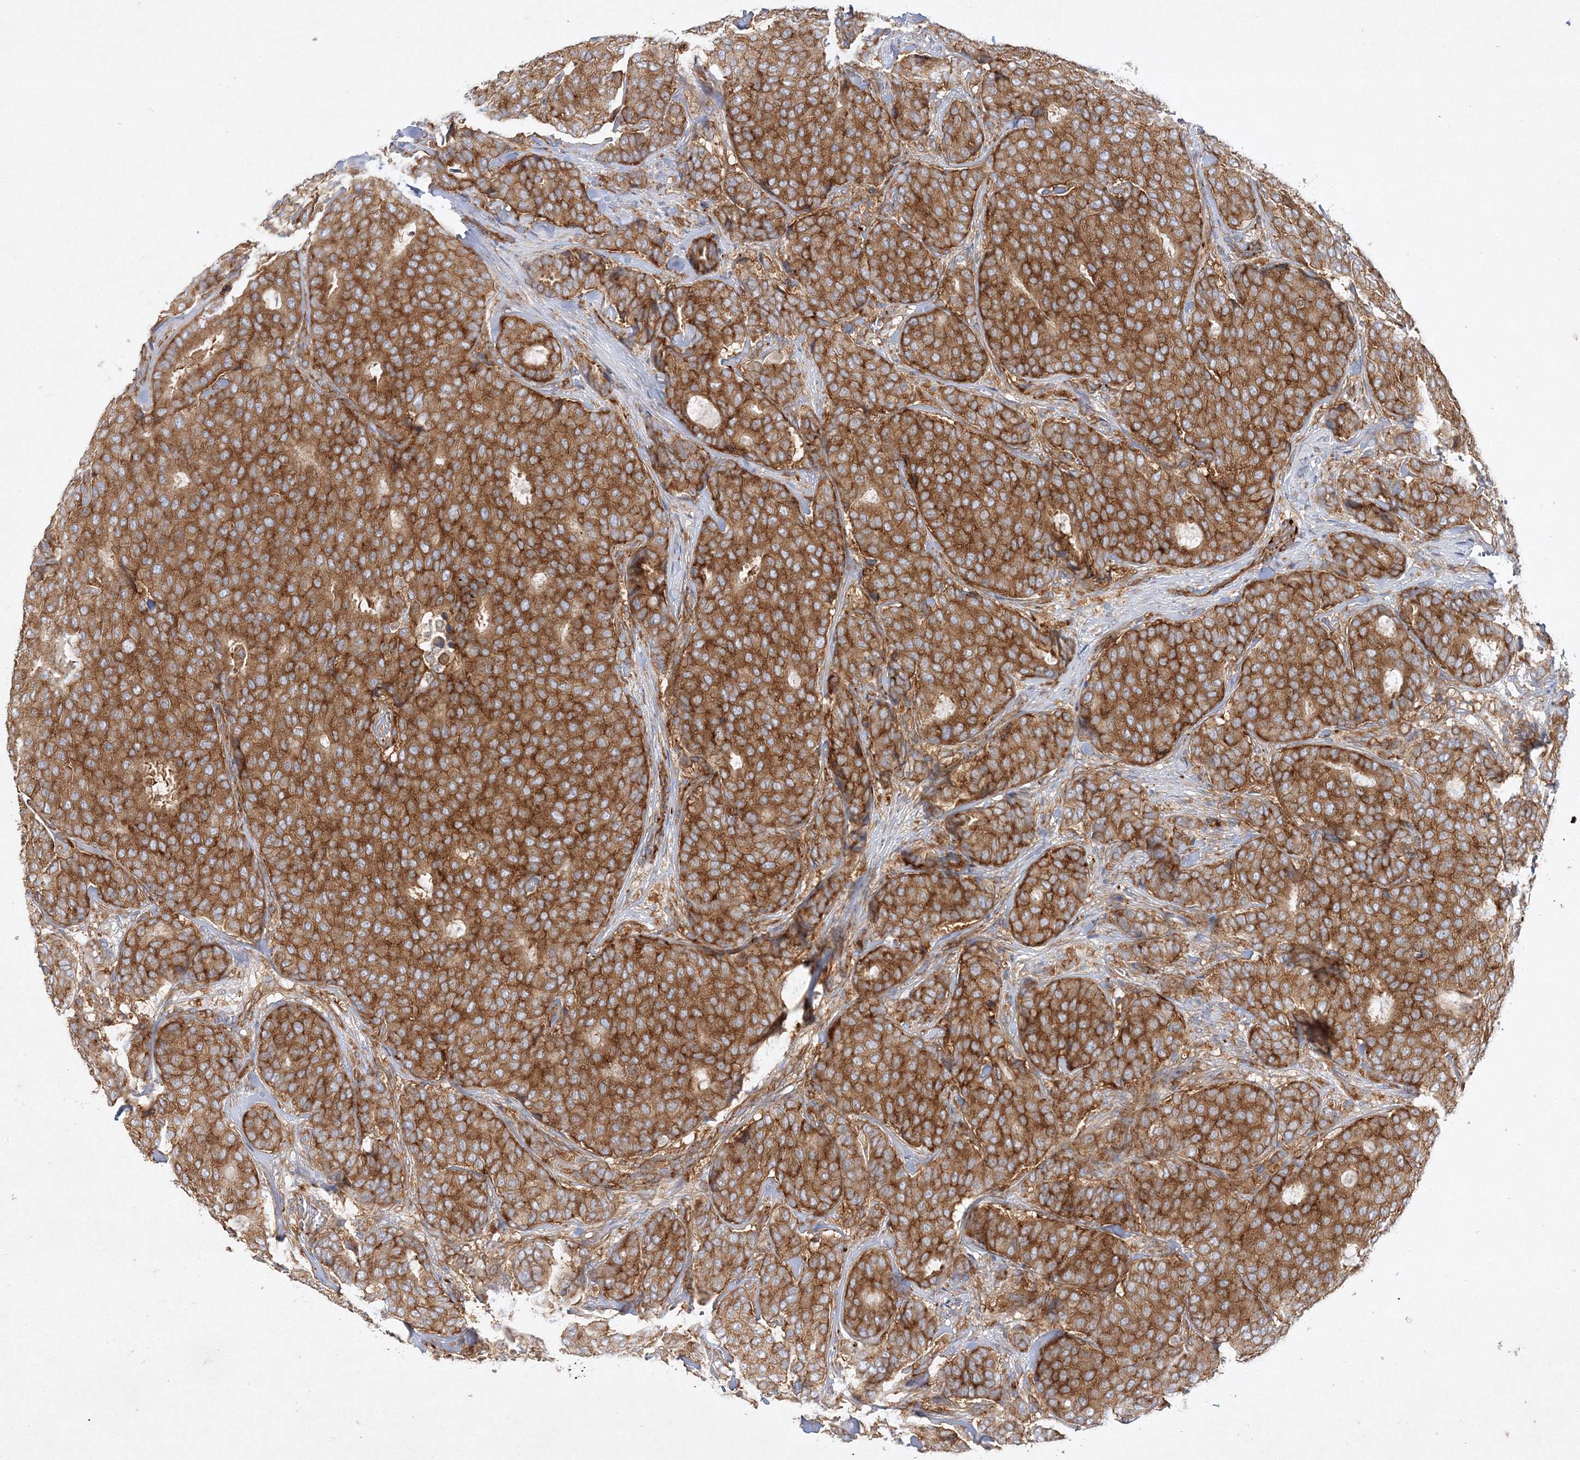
{"staining": {"intensity": "strong", "quantity": ">75%", "location": "cytoplasmic/membranous"}, "tissue": "breast cancer", "cell_type": "Tumor cells", "image_type": "cancer", "snomed": [{"axis": "morphology", "description": "Duct carcinoma"}, {"axis": "topography", "description": "Breast"}], "caption": "A high-resolution image shows IHC staining of breast cancer (intraductal carcinoma), which exhibits strong cytoplasmic/membranous staining in about >75% of tumor cells.", "gene": "WDR37", "patient": {"sex": "female", "age": 75}}